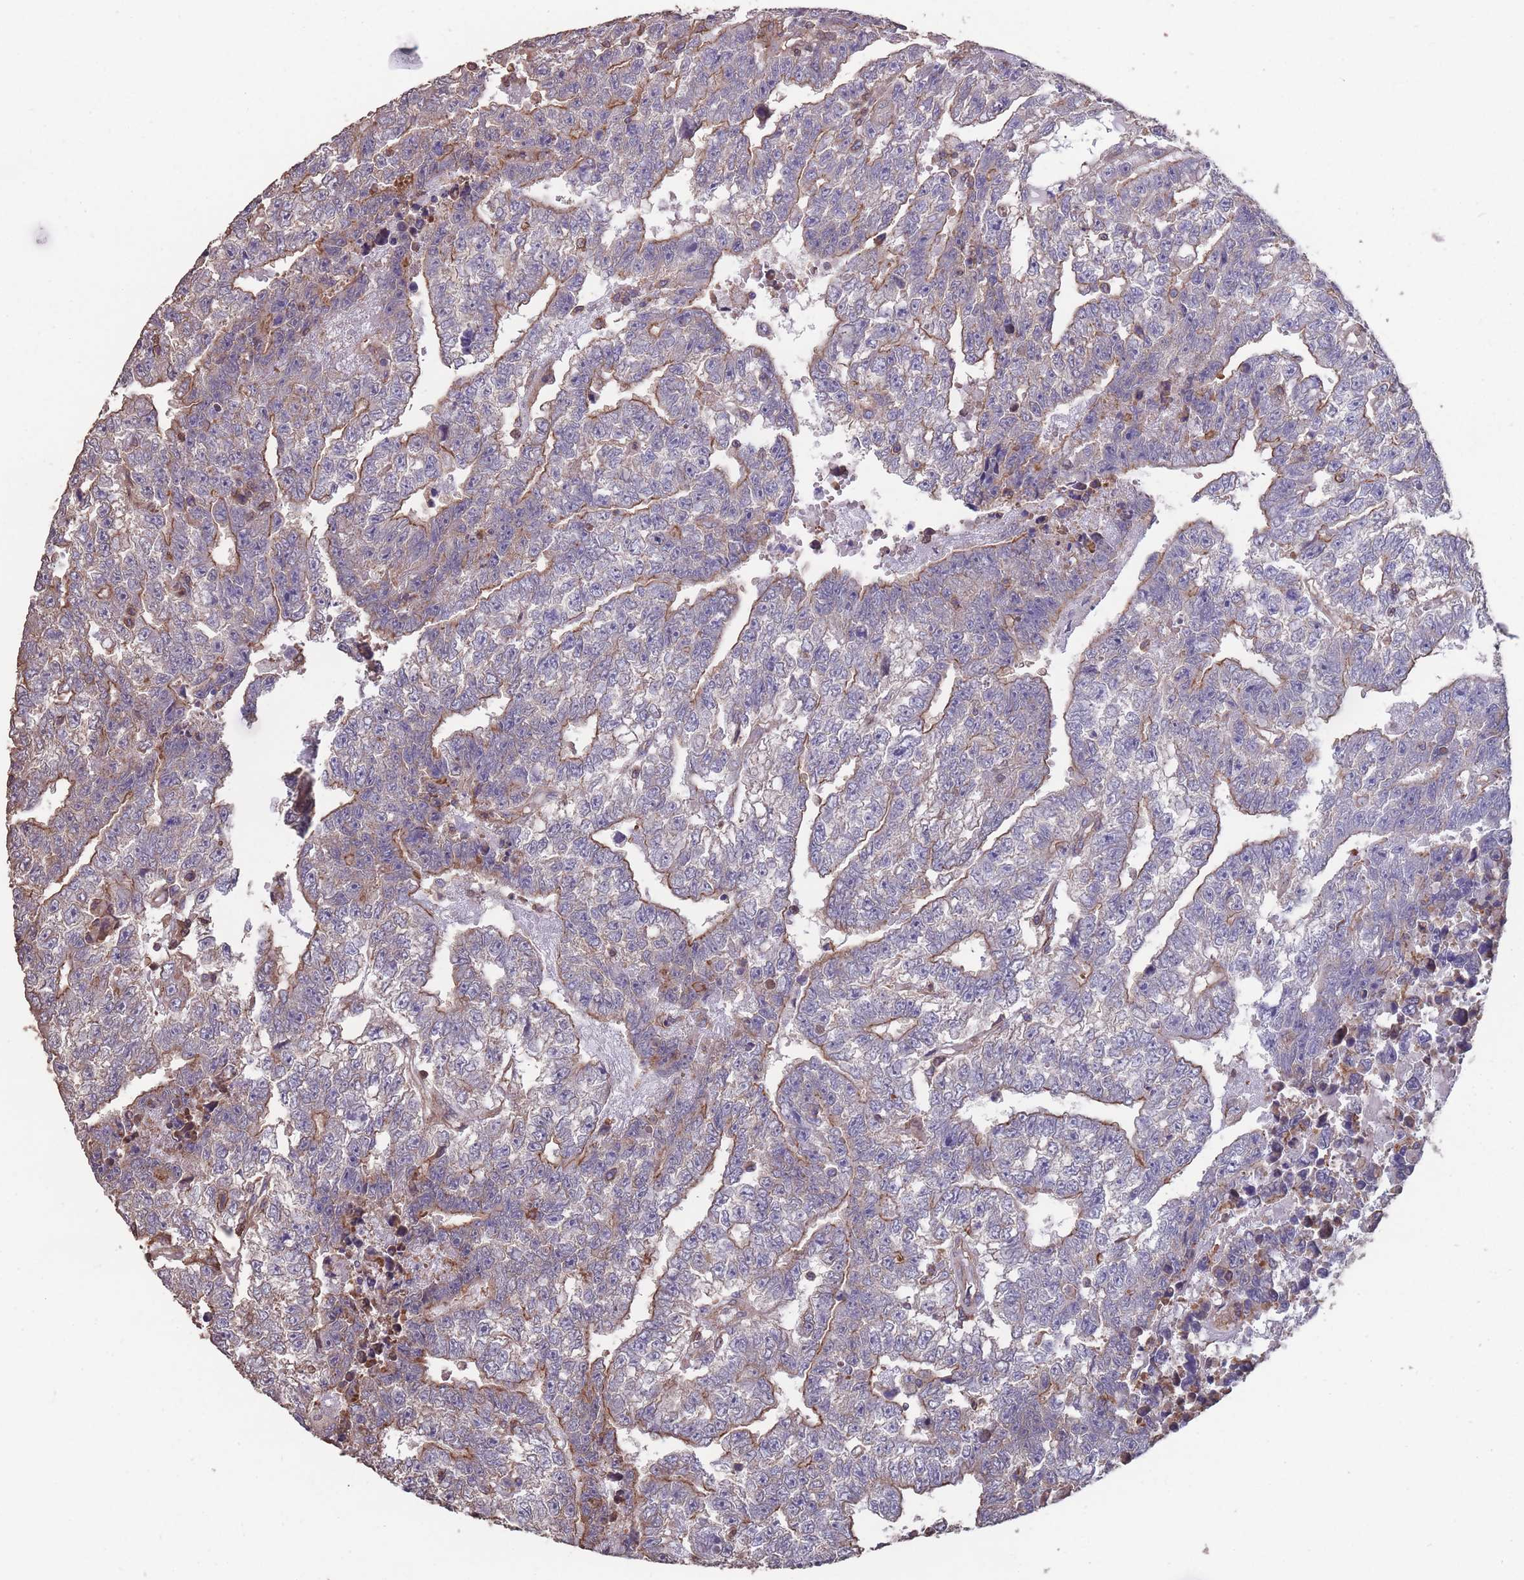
{"staining": {"intensity": "moderate", "quantity": "<25%", "location": "cytoplasmic/membranous"}, "tissue": "testis cancer", "cell_type": "Tumor cells", "image_type": "cancer", "snomed": [{"axis": "morphology", "description": "Carcinoma, Embryonal, NOS"}, {"axis": "topography", "description": "Testis"}], "caption": "The immunohistochemical stain labels moderate cytoplasmic/membranous expression in tumor cells of testis embryonal carcinoma tissue.", "gene": "NUDT21", "patient": {"sex": "male", "age": 25}}